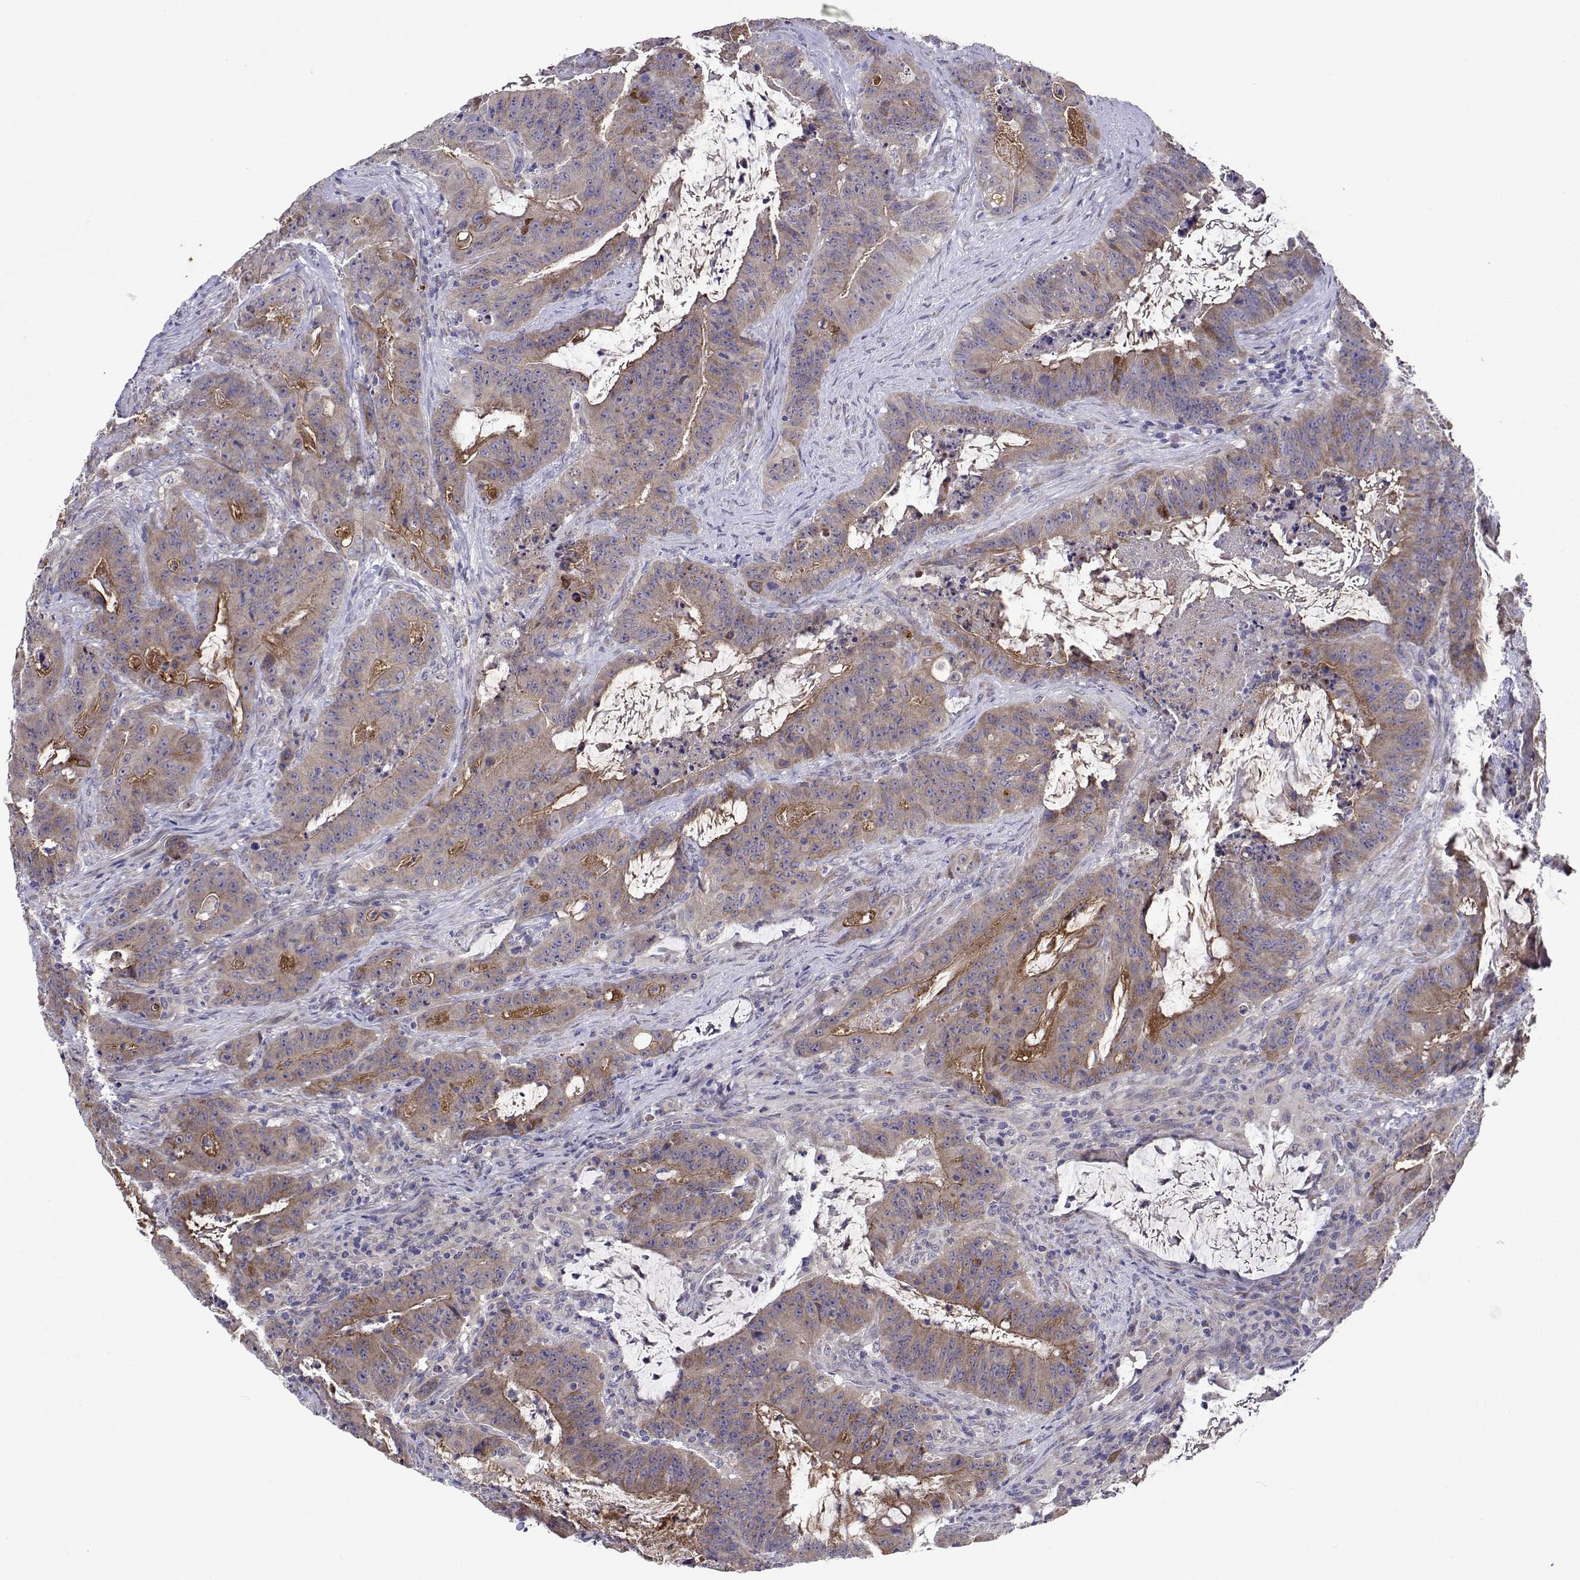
{"staining": {"intensity": "weak", "quantity": "25%-75%", "location": "cytoplasmic/membranous"}, "tissue": "colorectal cancer", "cell_type": "Tumor cells", "image_type": "cancer", "snomed": [{"axis": "morphology", "description": "Adenocarcinoma, NOS"}, {"axis": "topography", "description": "Colon"}], "caption": "A micrograph showing weak cytoplasmic/membranous staining in about 25%-75% of tumor cells in colorectal cancer (adenocarcinoma), as visualized by brown immunohistochemical staining.", "gene": "TARBP2", "patient": {"sex": "male", "age": 33}}